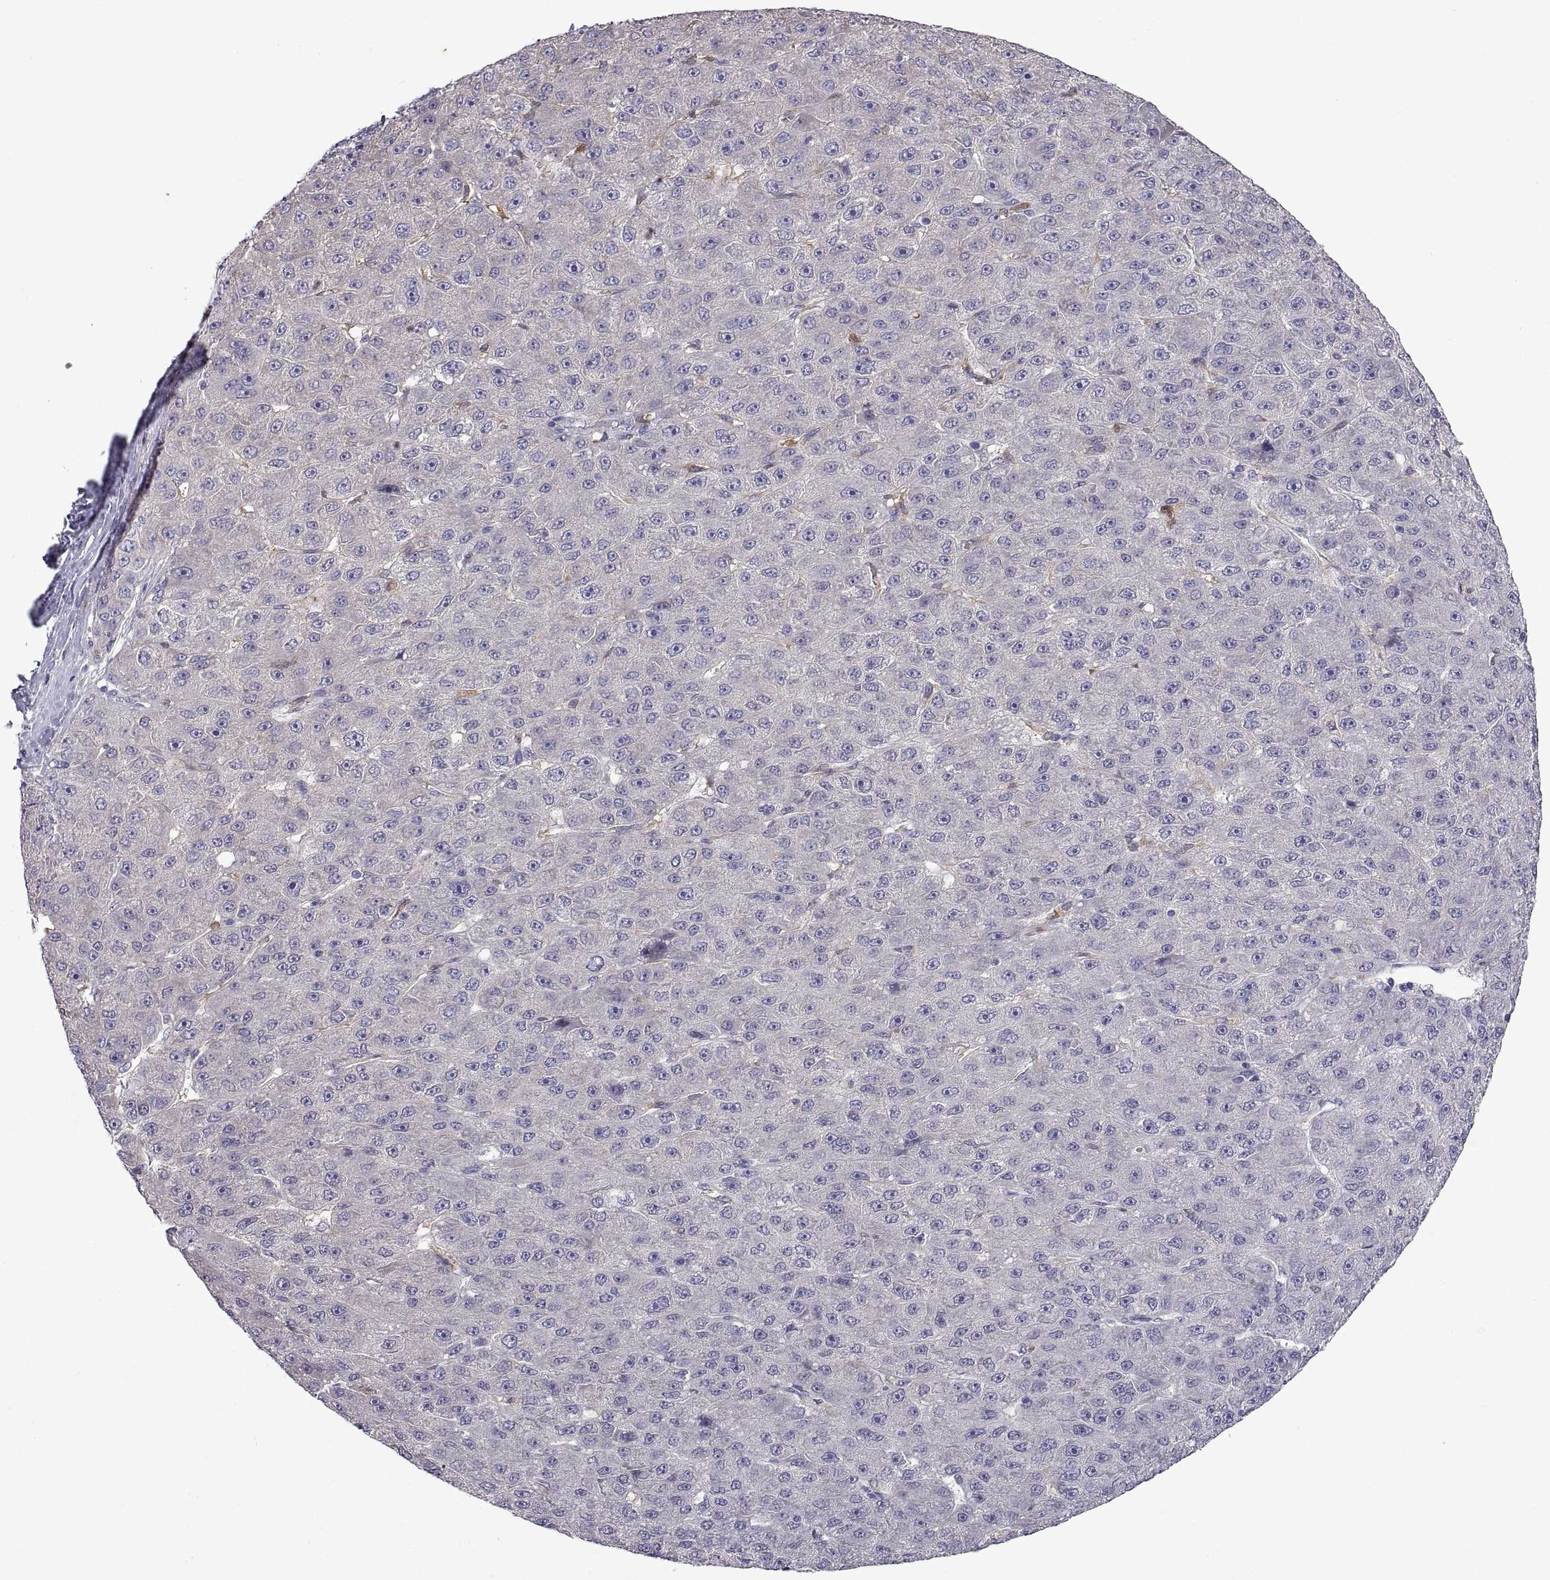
{"staining": {"intensity": "negative", "quantity": "none", "location": "none"}, "tissue": "liver cancer", "cell_type": "Tumor cells", "image_type": "cancer", "snomed": [{"axis": "morphology", "description": "Carcinoma, Hepatocellular, NOS"}, {"axis": "topography", "description": "Liver"}], "caption": "Immunohistochemical staining of liver cancer (hepatocellular carcinoma) reveals no significant staining in tumor cells.", "gene": "DOK3", "patient": {"sex": "male", "age": 67}}